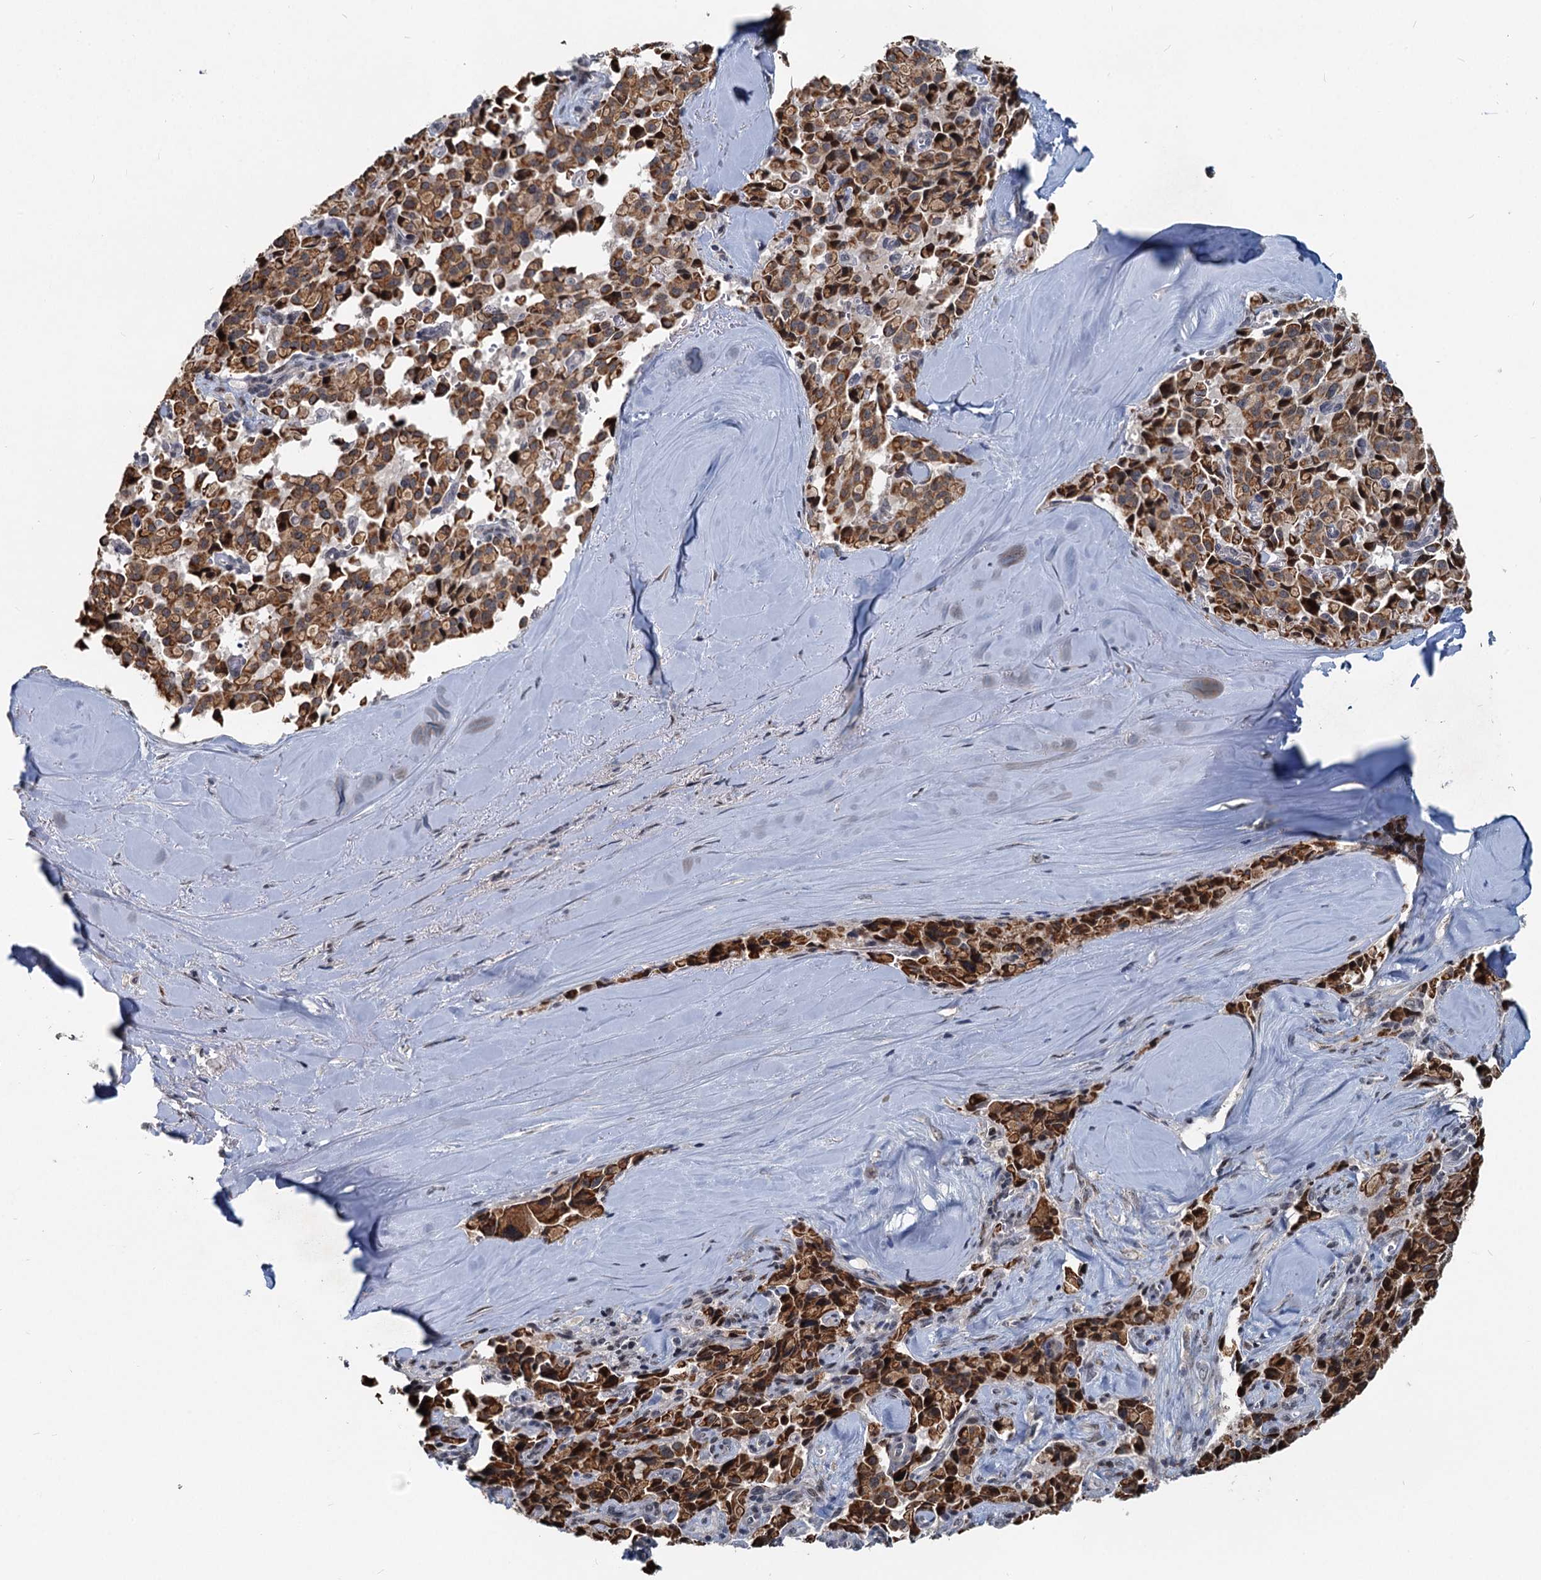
{"staining": {"intensity": "moderate", "quantity": ">75%", "location": "cytoplasmic/membranous"}, "tissue": "pancreatic cancer", "cell_type": "Tumor cells", "image_type": "cancer", "snomed": [{"axis": "morphology", "description": "Adenocarcinoma, NOS"}, {"axis": "topography", "description": "Pancreas"}], "caption": "This image shows IHC staining of pancreatic adenocarcinoma, with medium moderate cytoplasmic/membranous staining in approximately >75% of tumor cells.", "gene": "RITA1", "patient": {"sex": "male", "age": 65}}